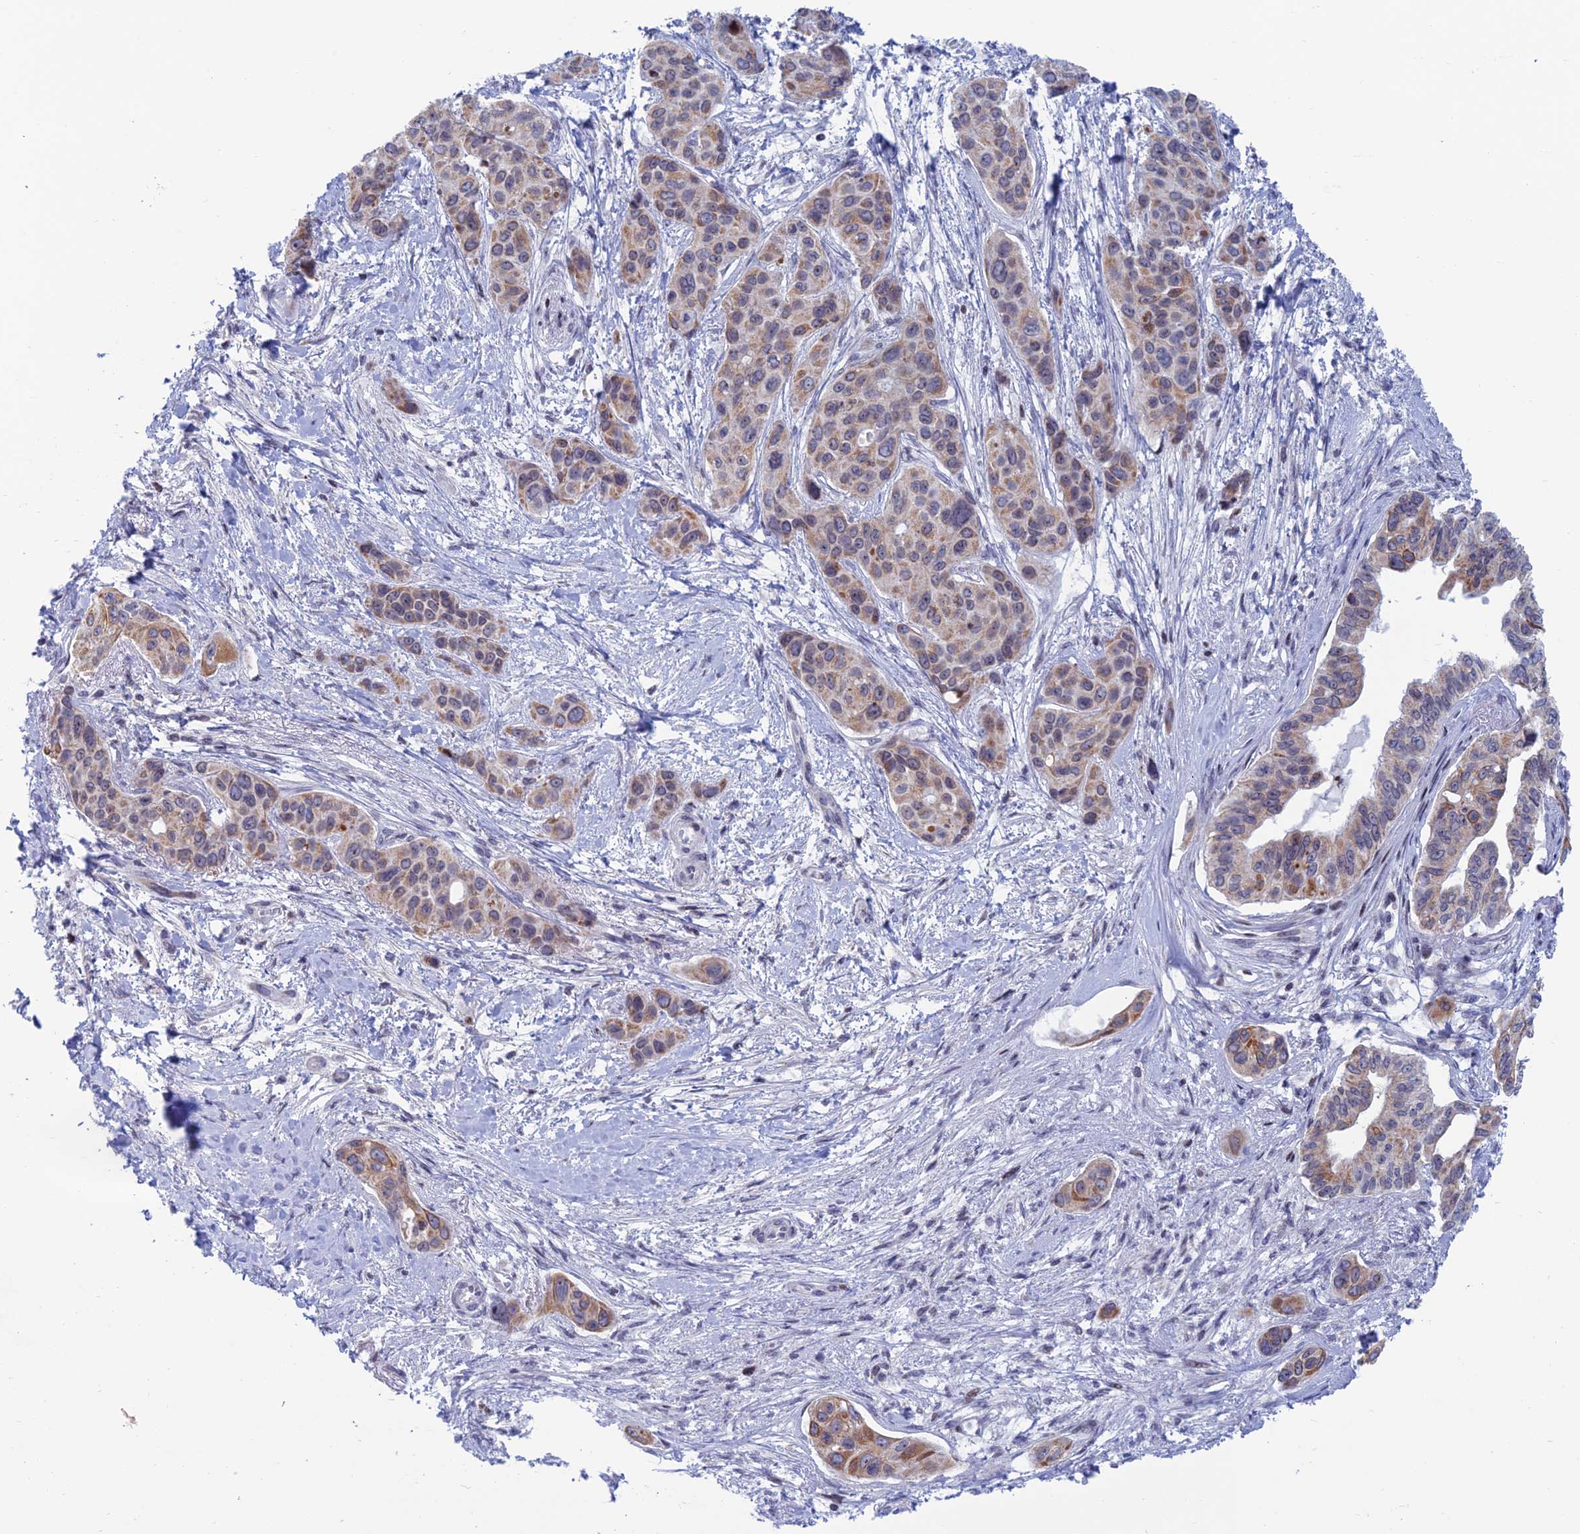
{"staining": {"intensity": "moderate", "quantity": "25%-75%", "location": "cytoplasmic/membranous"}, "tissue": "pancreatic cancer", "cell_type": "Tumor cells", "image_type": "cancer", "snomed": [{"axis": "morphology", "description": "Adenocarcinoma, NOS"}, {"axis": "topography", "description": "Pancreas"}], "caption": "IHC (DAB) staining of human pancreatic adenocarcinoma demonstrates moderate cytoplasmic/membranous protein positivity in approximately 25%-75% of tumor cells. (brown staining indicates protein expression, while blue staining denotes nuclei).", "gene": "AFF3", "patient": {"sex": "male", "age": 72}}